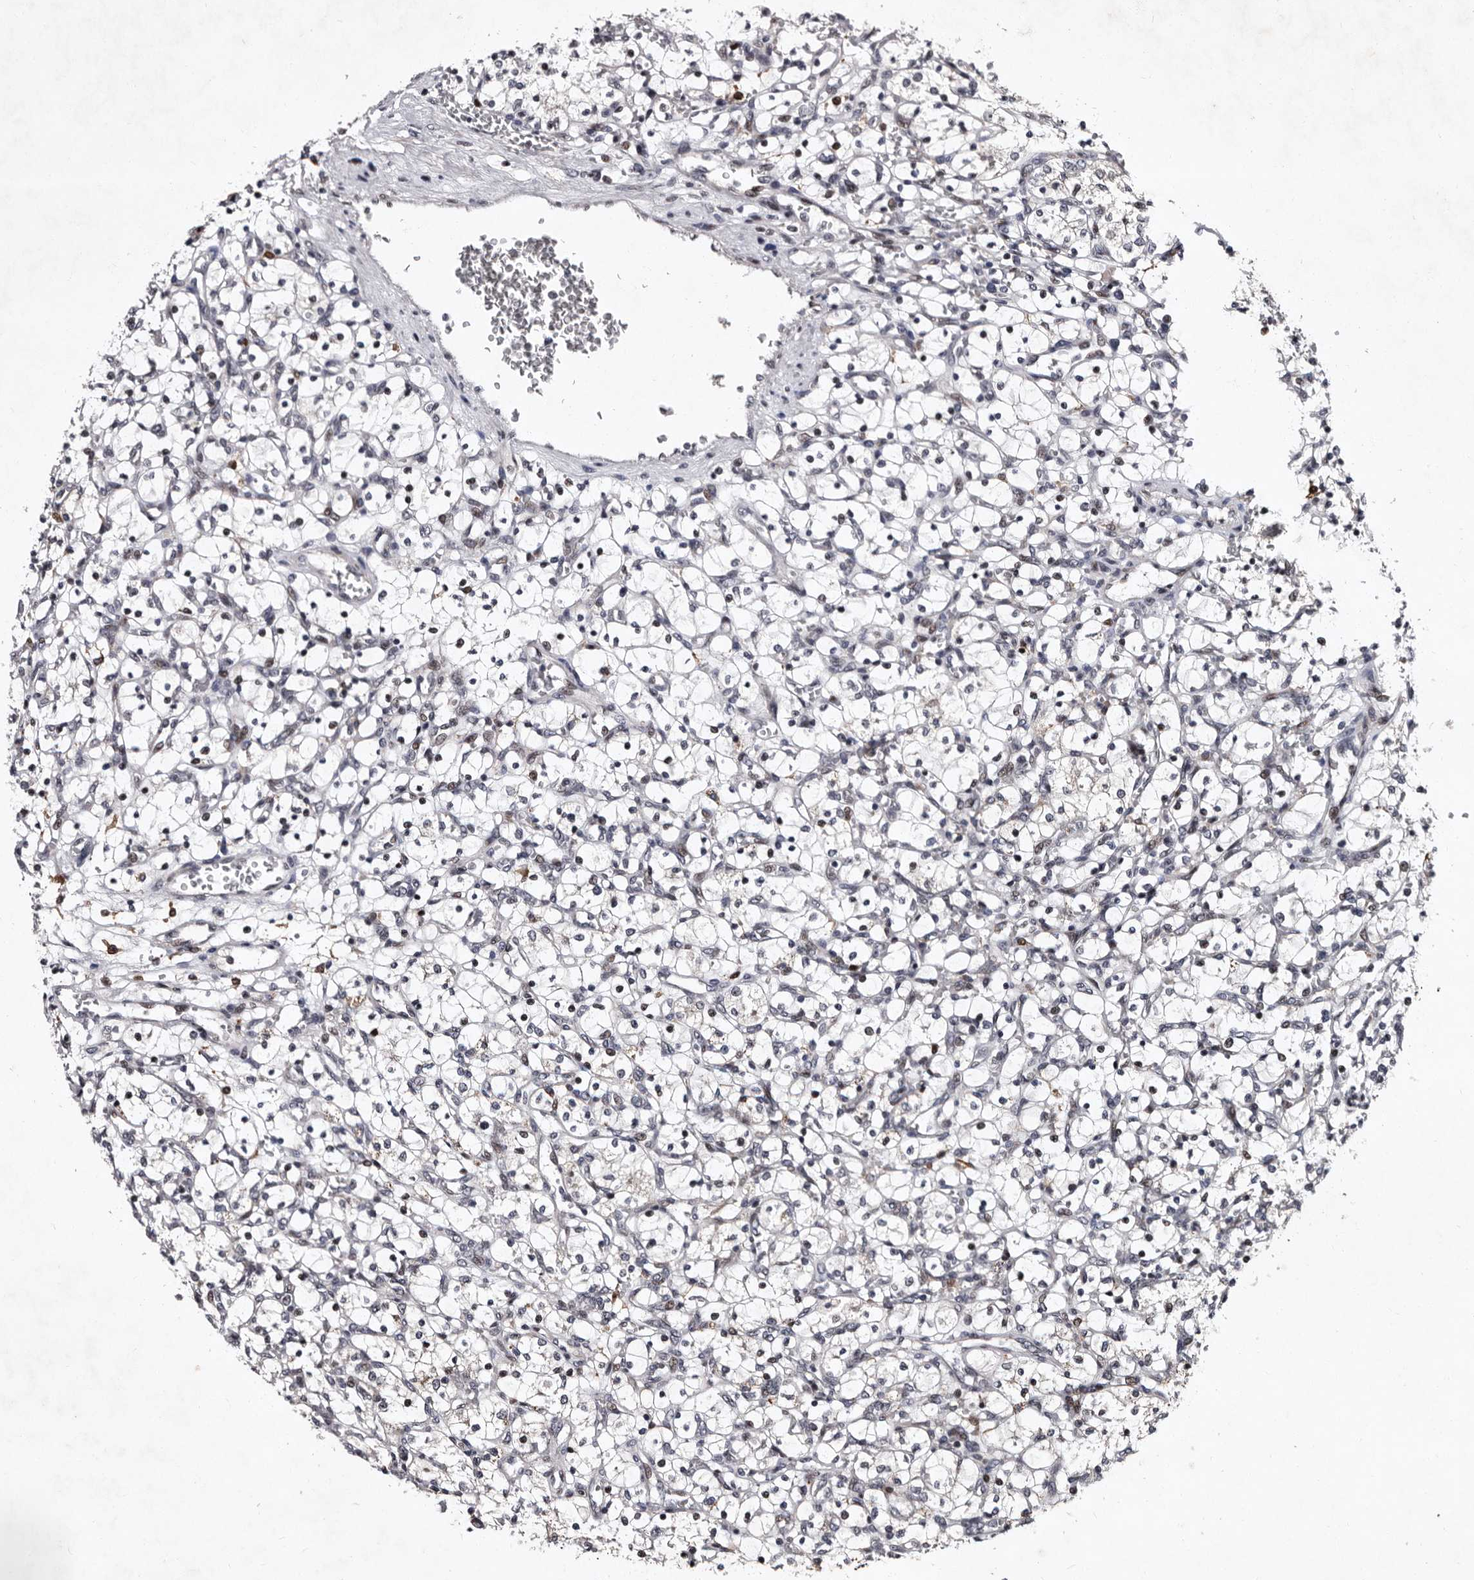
{"staining": {"intensity": "negative", "quantity": "none", "location": "none"}, "tissue": "renal cancer", "cell_type": "Tumor cells", "image_type": "cancer", "snomed": [{"axis": "morphology", "description": "Adenocarcinoma, NOS"}, {"axis": "topography", "description": "Kidney"}], "caption": "There is no significant staining in tumor cells of adenocarcinoma (renal). (Stains: DAB IHC with hematoxylin counter stain, Microscopy: brightfield microscopy at high magnification).", "gene": "TNKS", "patient": {"sex": "female", "age": 69}}